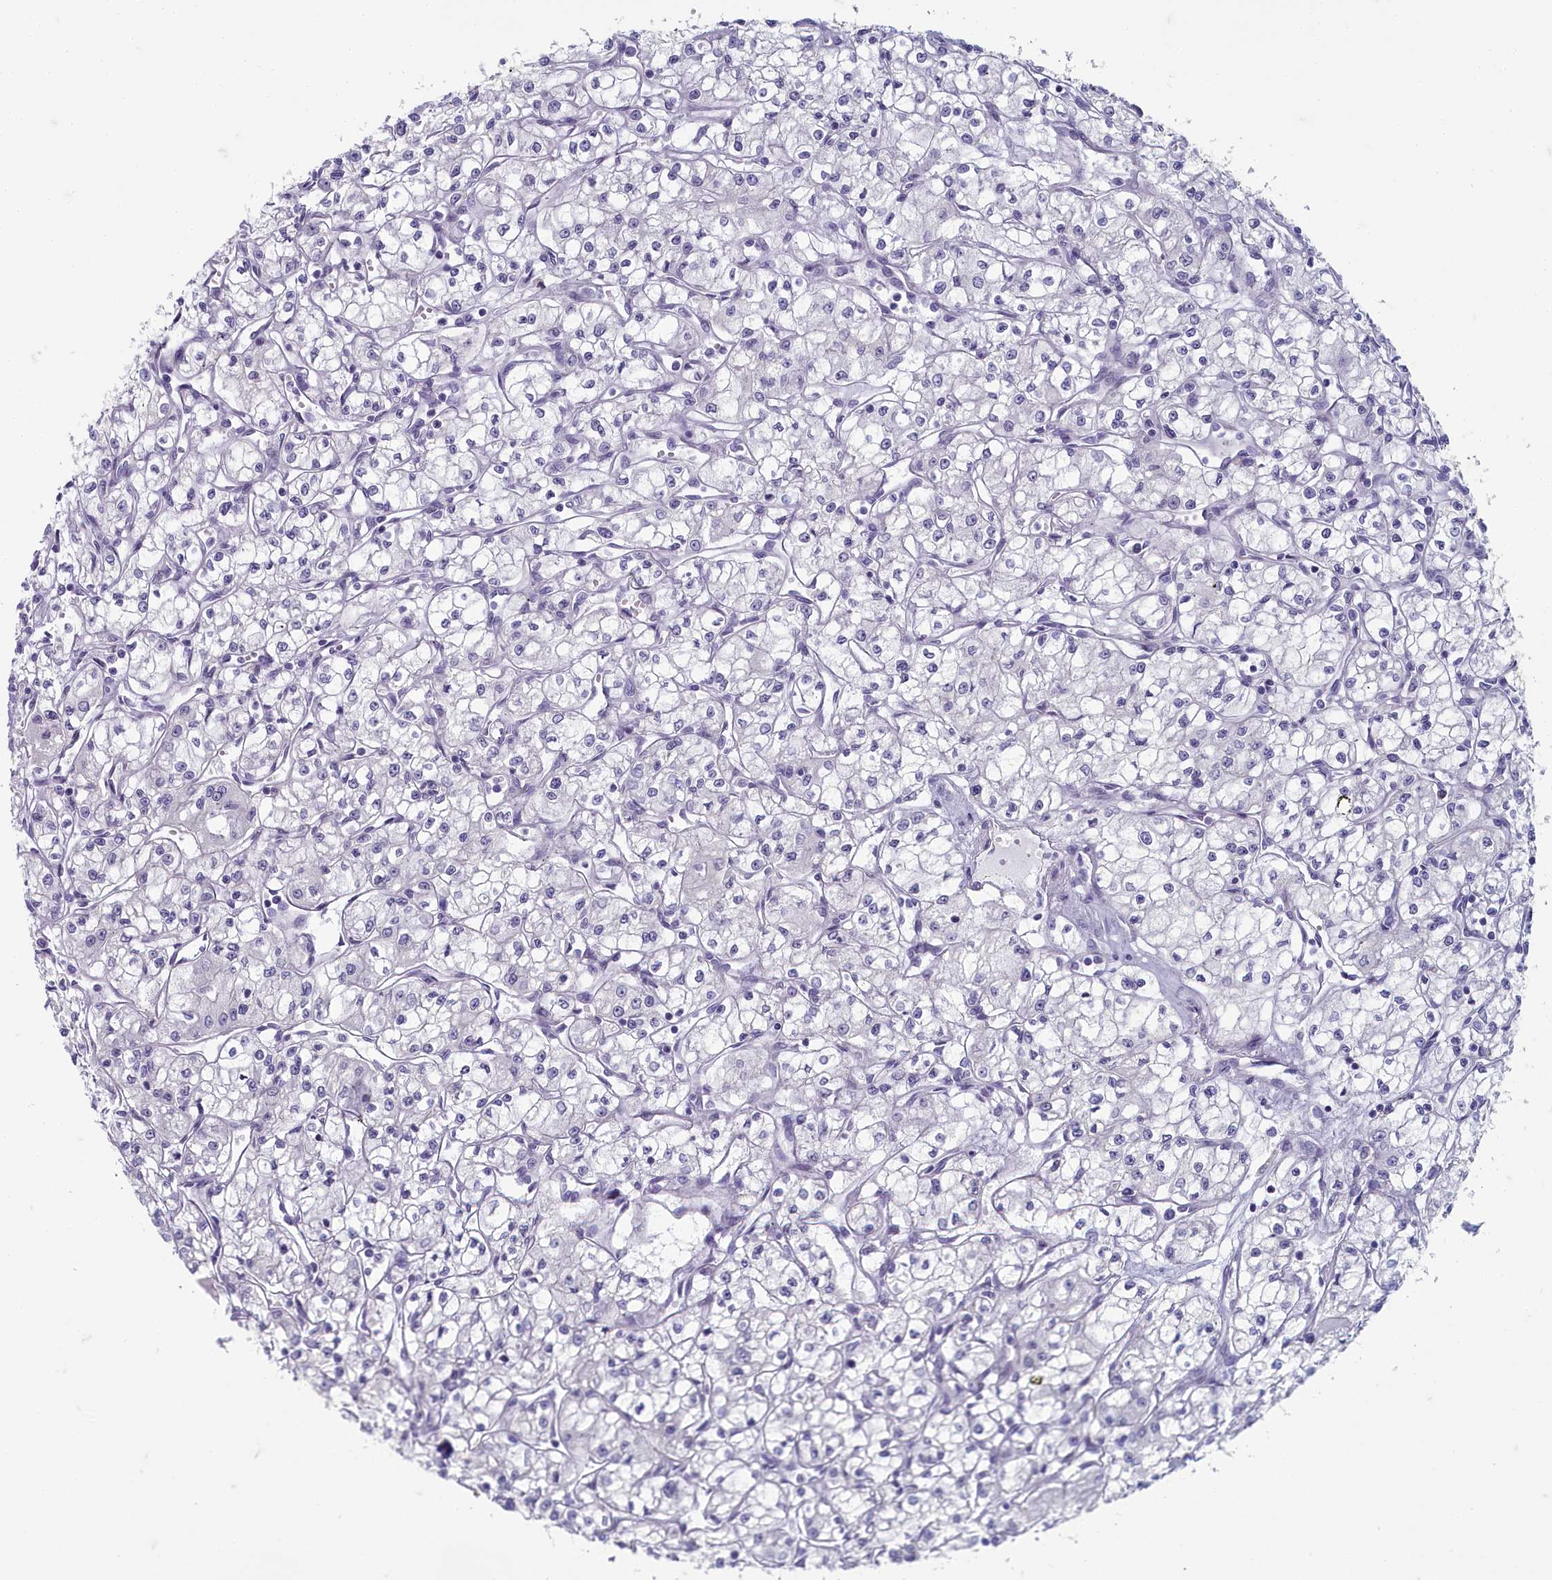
{"staining": {"intensity": "negative", "quantity": "none", "location": "none"}, "tissue": "renal cancer", "cell_type": "Tumor cells", "image_type": "cancer", "snomed": [{"axis": "morphology", "description": "Adenocarcinoma, NOS"}, {"axis": "topography", "description": "Kidney"}], "caption": "Renal cancer (adenocarcinoma) stained for a protein using immunohistochemistry (IHC) exhibits no expression tumor cells.", "gene": "INSYN2A", "patient": {"sex": "male", "age": 59}}